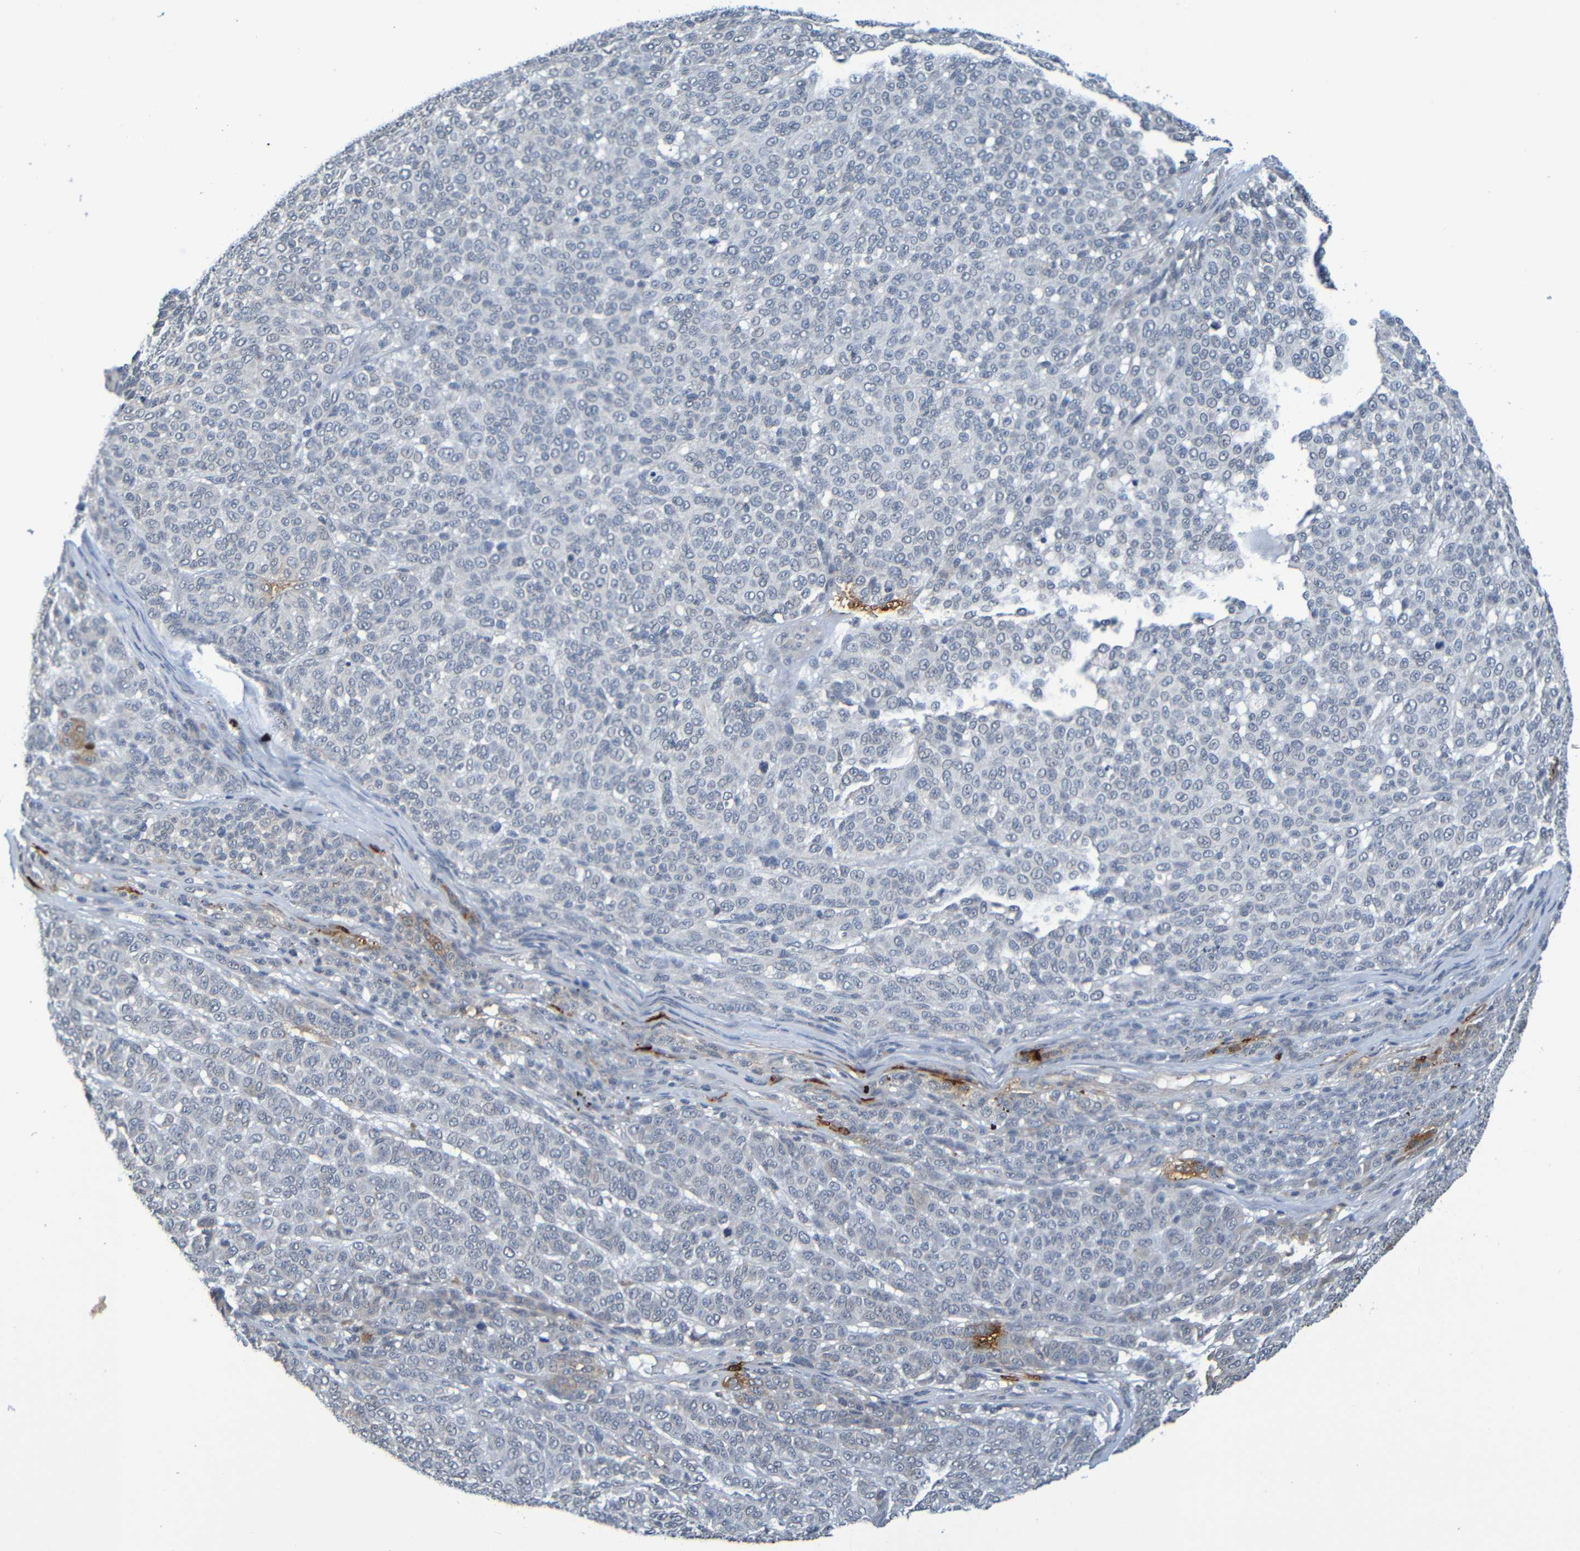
{"staining": {"intensity": "negative", "quantity": "none", "location": "none"}, "tissue": "melanoma", "cell_type": "Tumor cells", "image_type": "cancer", "snomed": [{"axis": "morphology", "description": "Malignant melanoma, NOS"}, {"axis": "topography", "description": "Skin"}], "caption": "IHC image of malignant melanoma stained for a protein (brown), which exhibits no staining in tumor cells.", "gene": "C3AR1", "patient": {"sex": "male", "age": 59}}